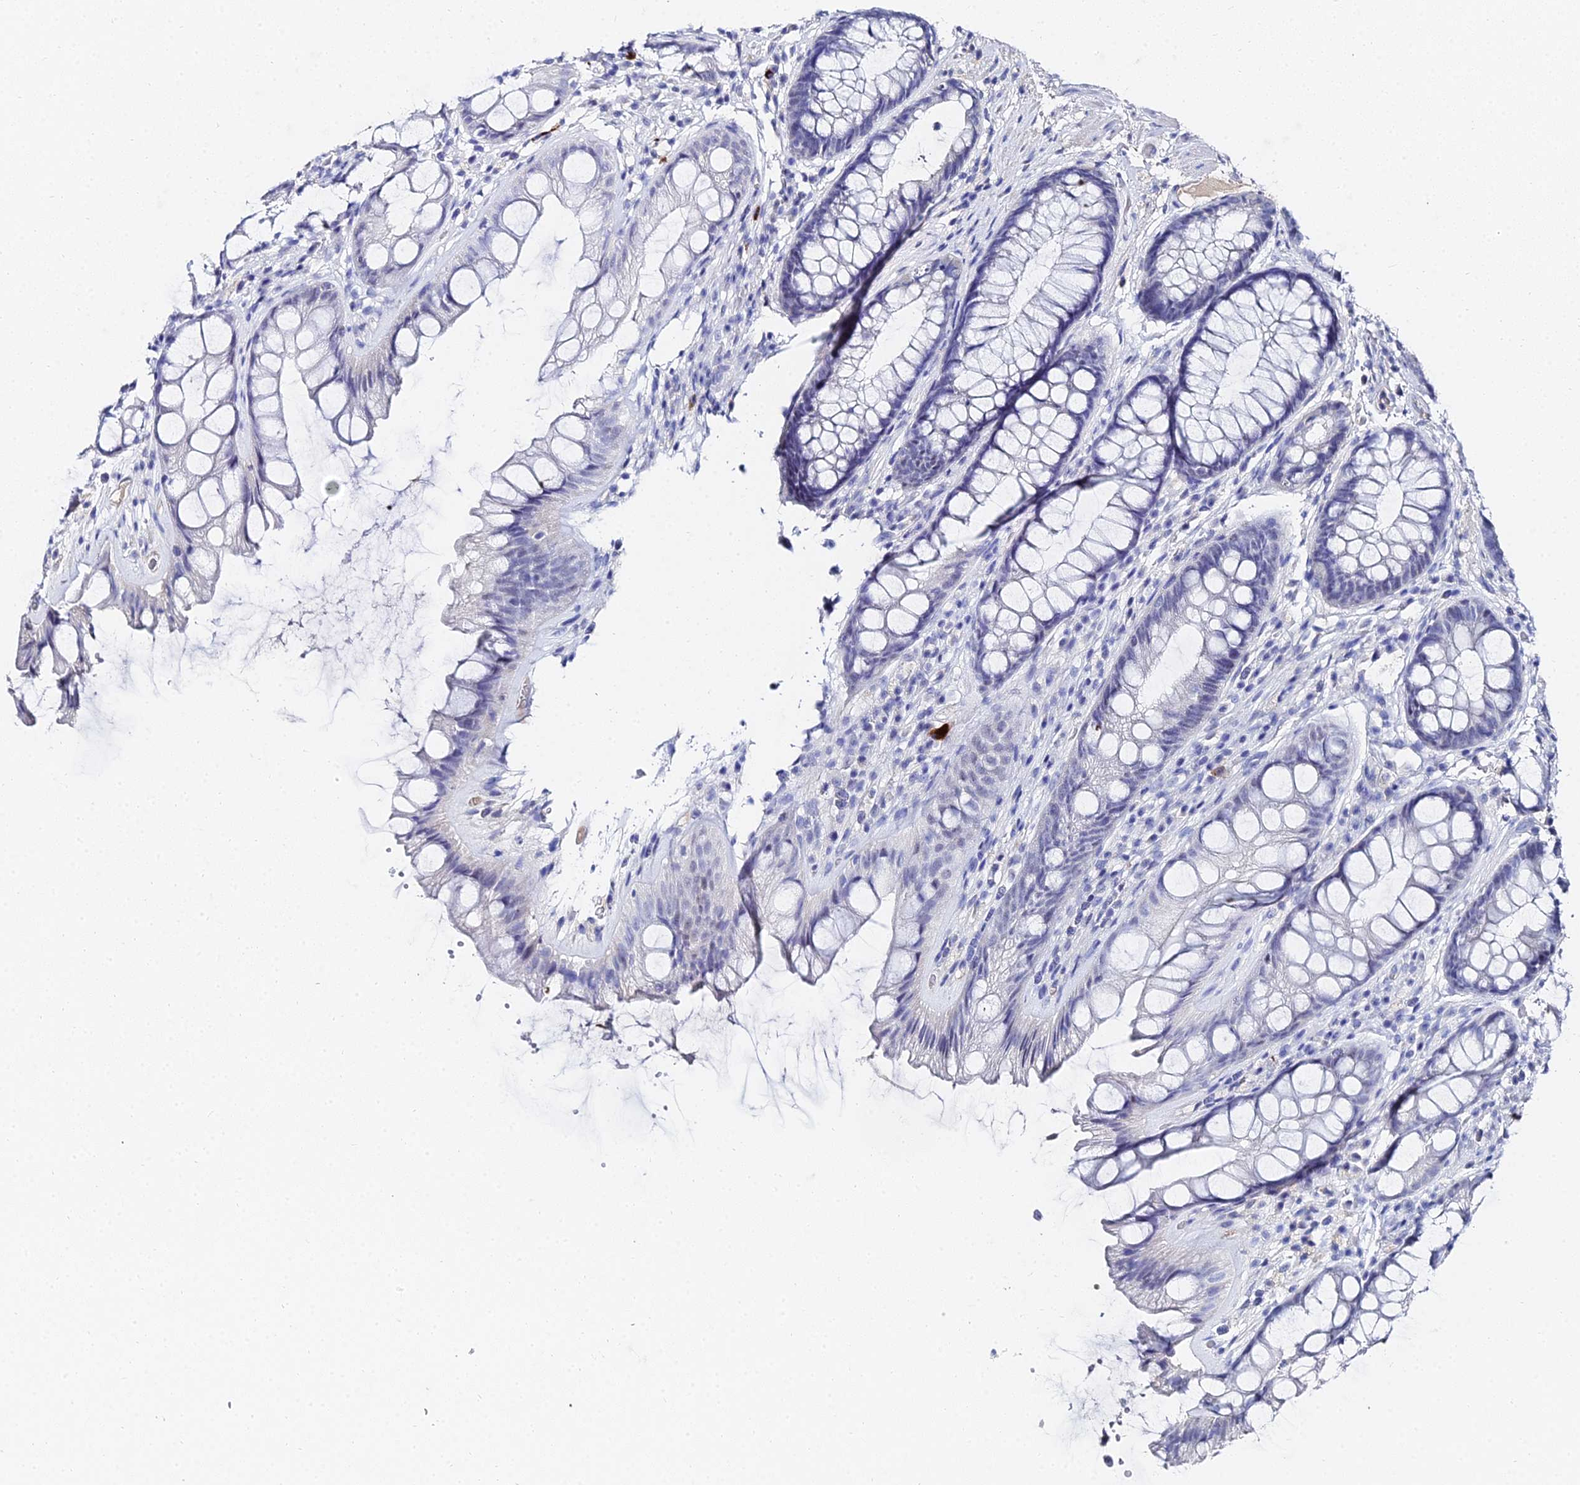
{"staining": {"intensity": "negative", "quantity": "none", "location": "none"}, "tissue": "rectum", "cell_type": "Glandular cells", "image_type": "normal", "snomed": [{"axis": "morphology", "description": "Normal tissue, NOS"}, {"axis": "topography", "description": "Rectum"}], "caption": "Protein analysis of unremarkable rectum demonstrates no significant positivity in glandular cells.", "gene": "KRT17", "patient": {"sex": "male", "age": 74}}